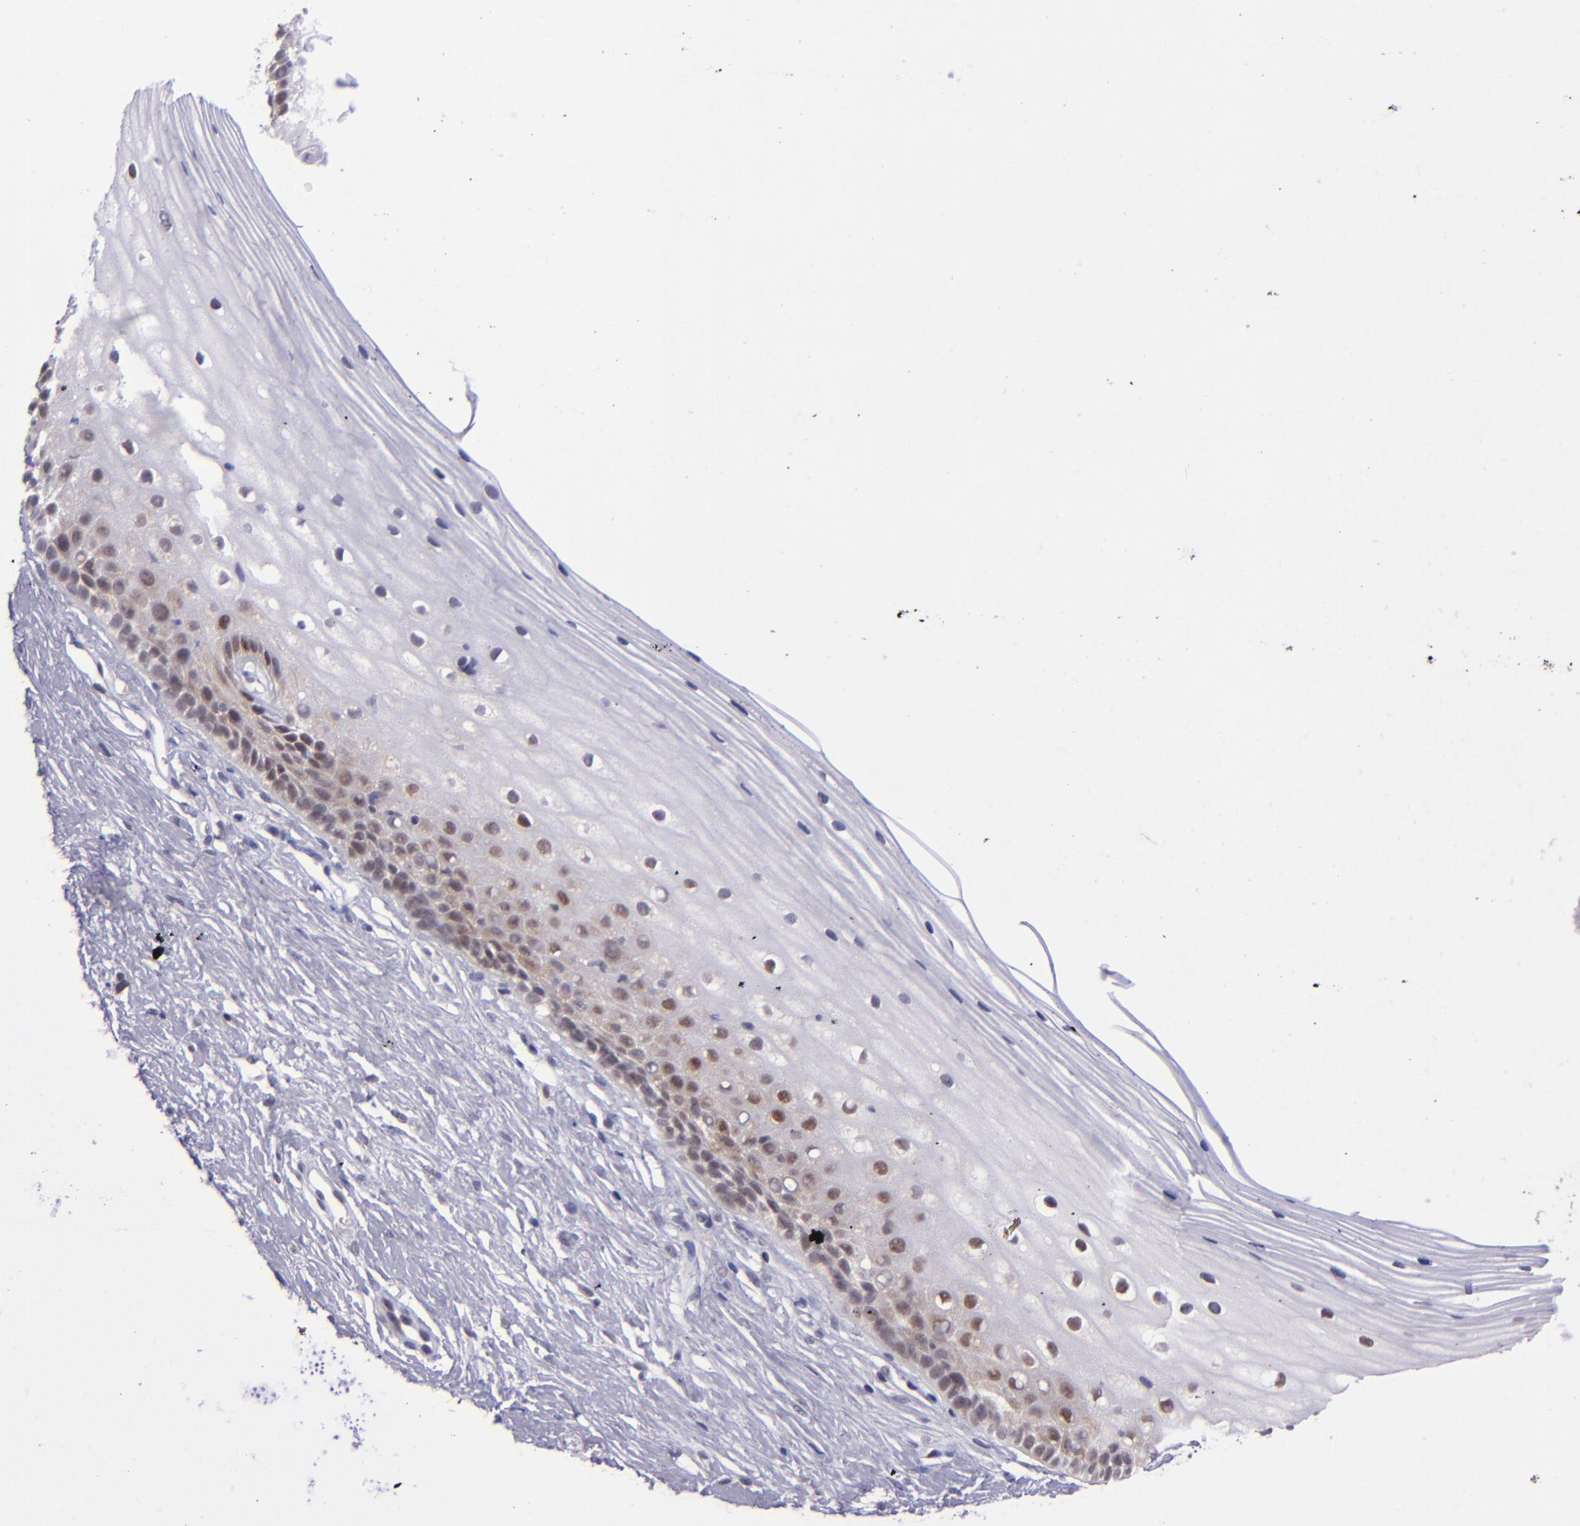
{"staining": {"intensity": "strong", "quantity": ">75%", "location": "nuclear"}, "tissue": "cervix", "cell_type": "Glandular cells", "image_type": "normal", "snomed": [{"axis": "morphology", "description": "Normal tissue, NOS"}, {"axis": "topography", "description": "Cervix"}], "caption": "Protein staining by immunohistochemistry demonstrates strong nuclear staining in about >75% of glandular cells in benign cervix.", "gene": "BAG1", "patient": {"sex": "female", "age": 40}}